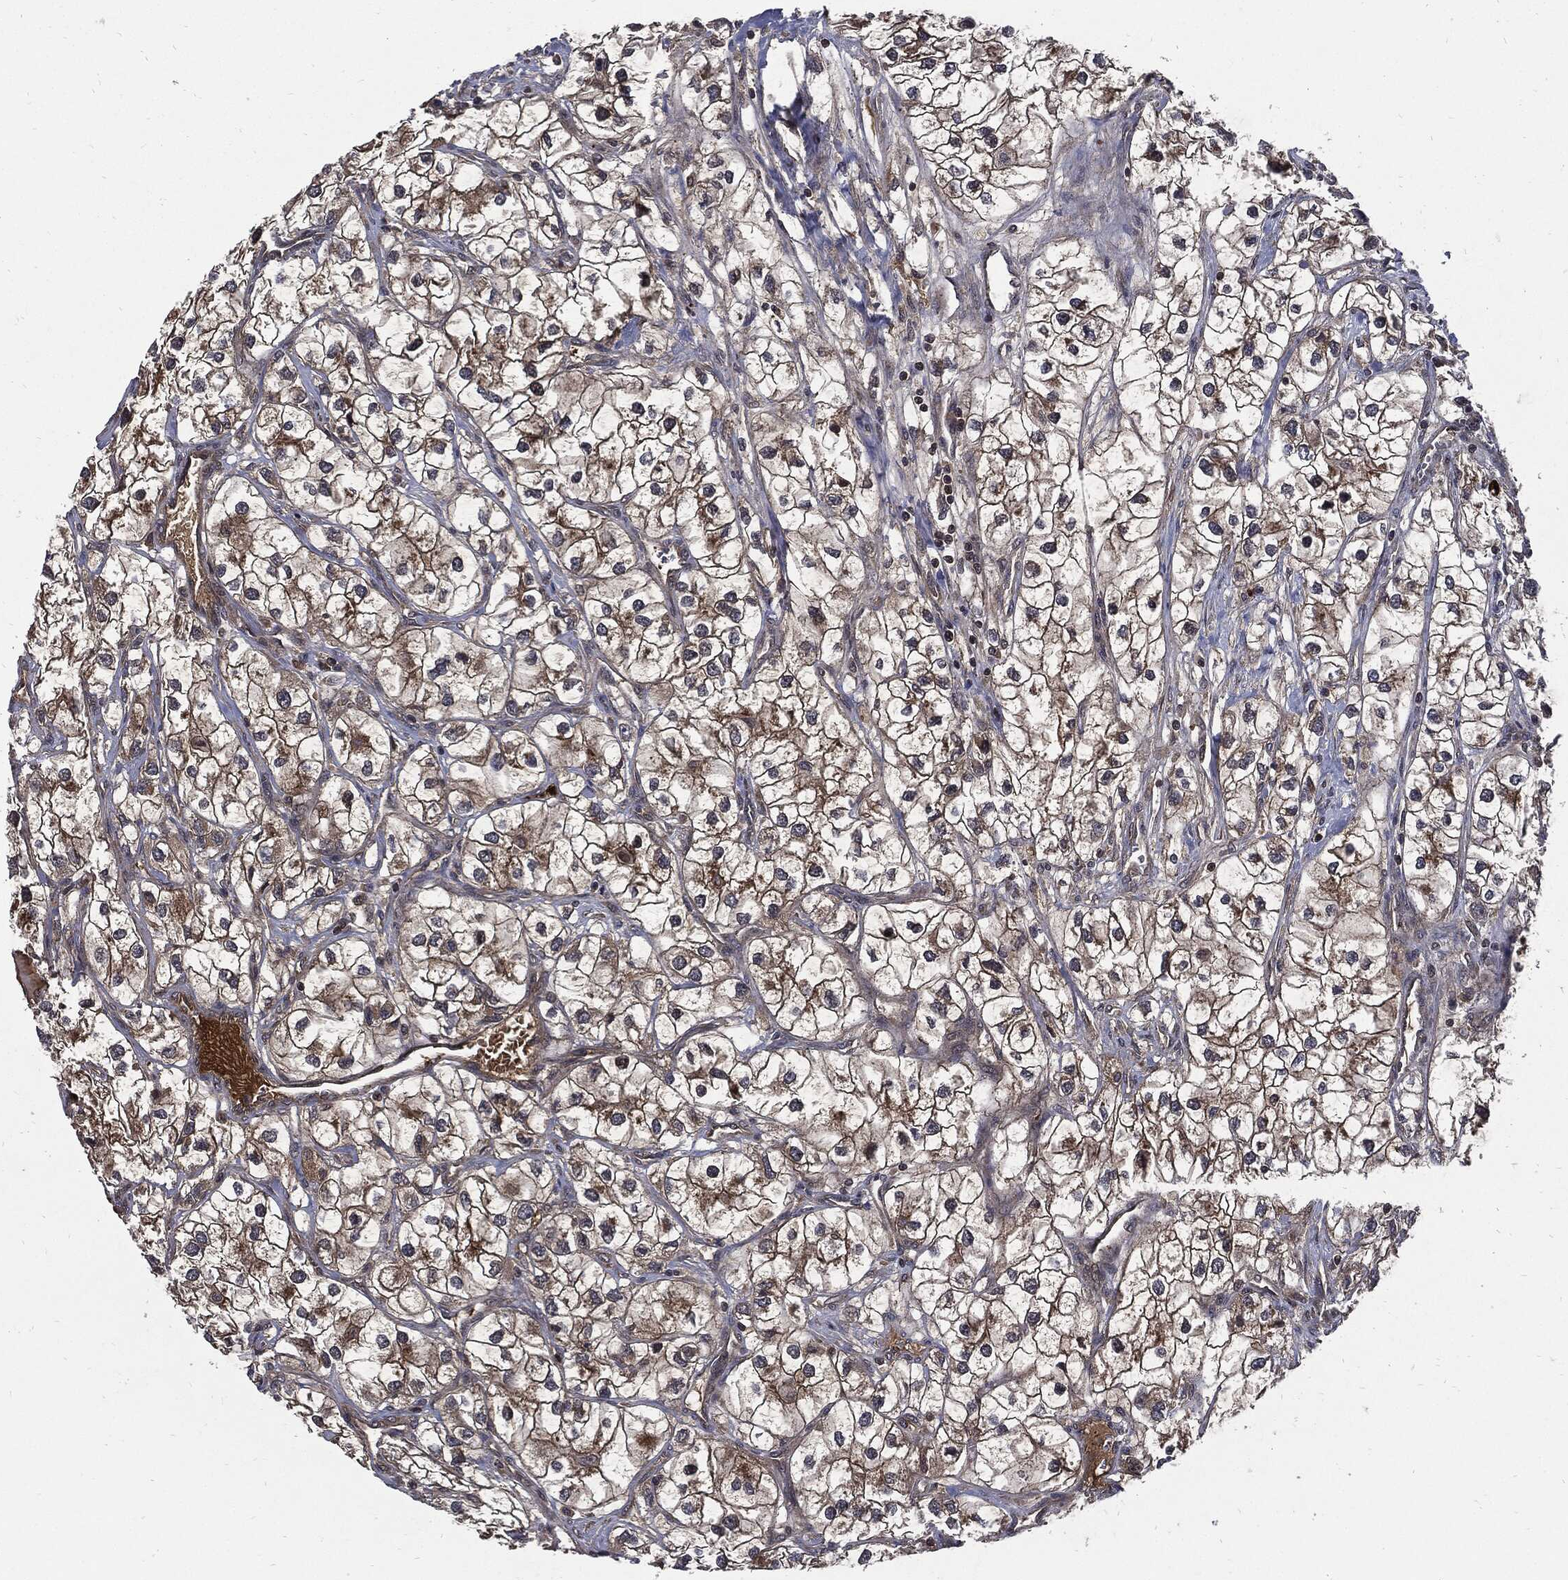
{"staining": {"intensity": "moderate", "quantity": "25%-75%", "location": "cytoplasmic/membranous"}, "tissue": "renal cancer", "cell_type": "Tumor cells", "image_type": "cancer", "snomed": [{"axis": "morphology", "description": "Adenocarcinoma, NOS"}, {"axis": "topography", "description": "Kidney"}], "caption": "A medium amount of moderate cytoplasmic/membranous staining is seen in approximately 25%-75% of tumor cells in renal cancer tissue.", "gene": "CLU", "patient": {"sex": "male", "age": 59}}